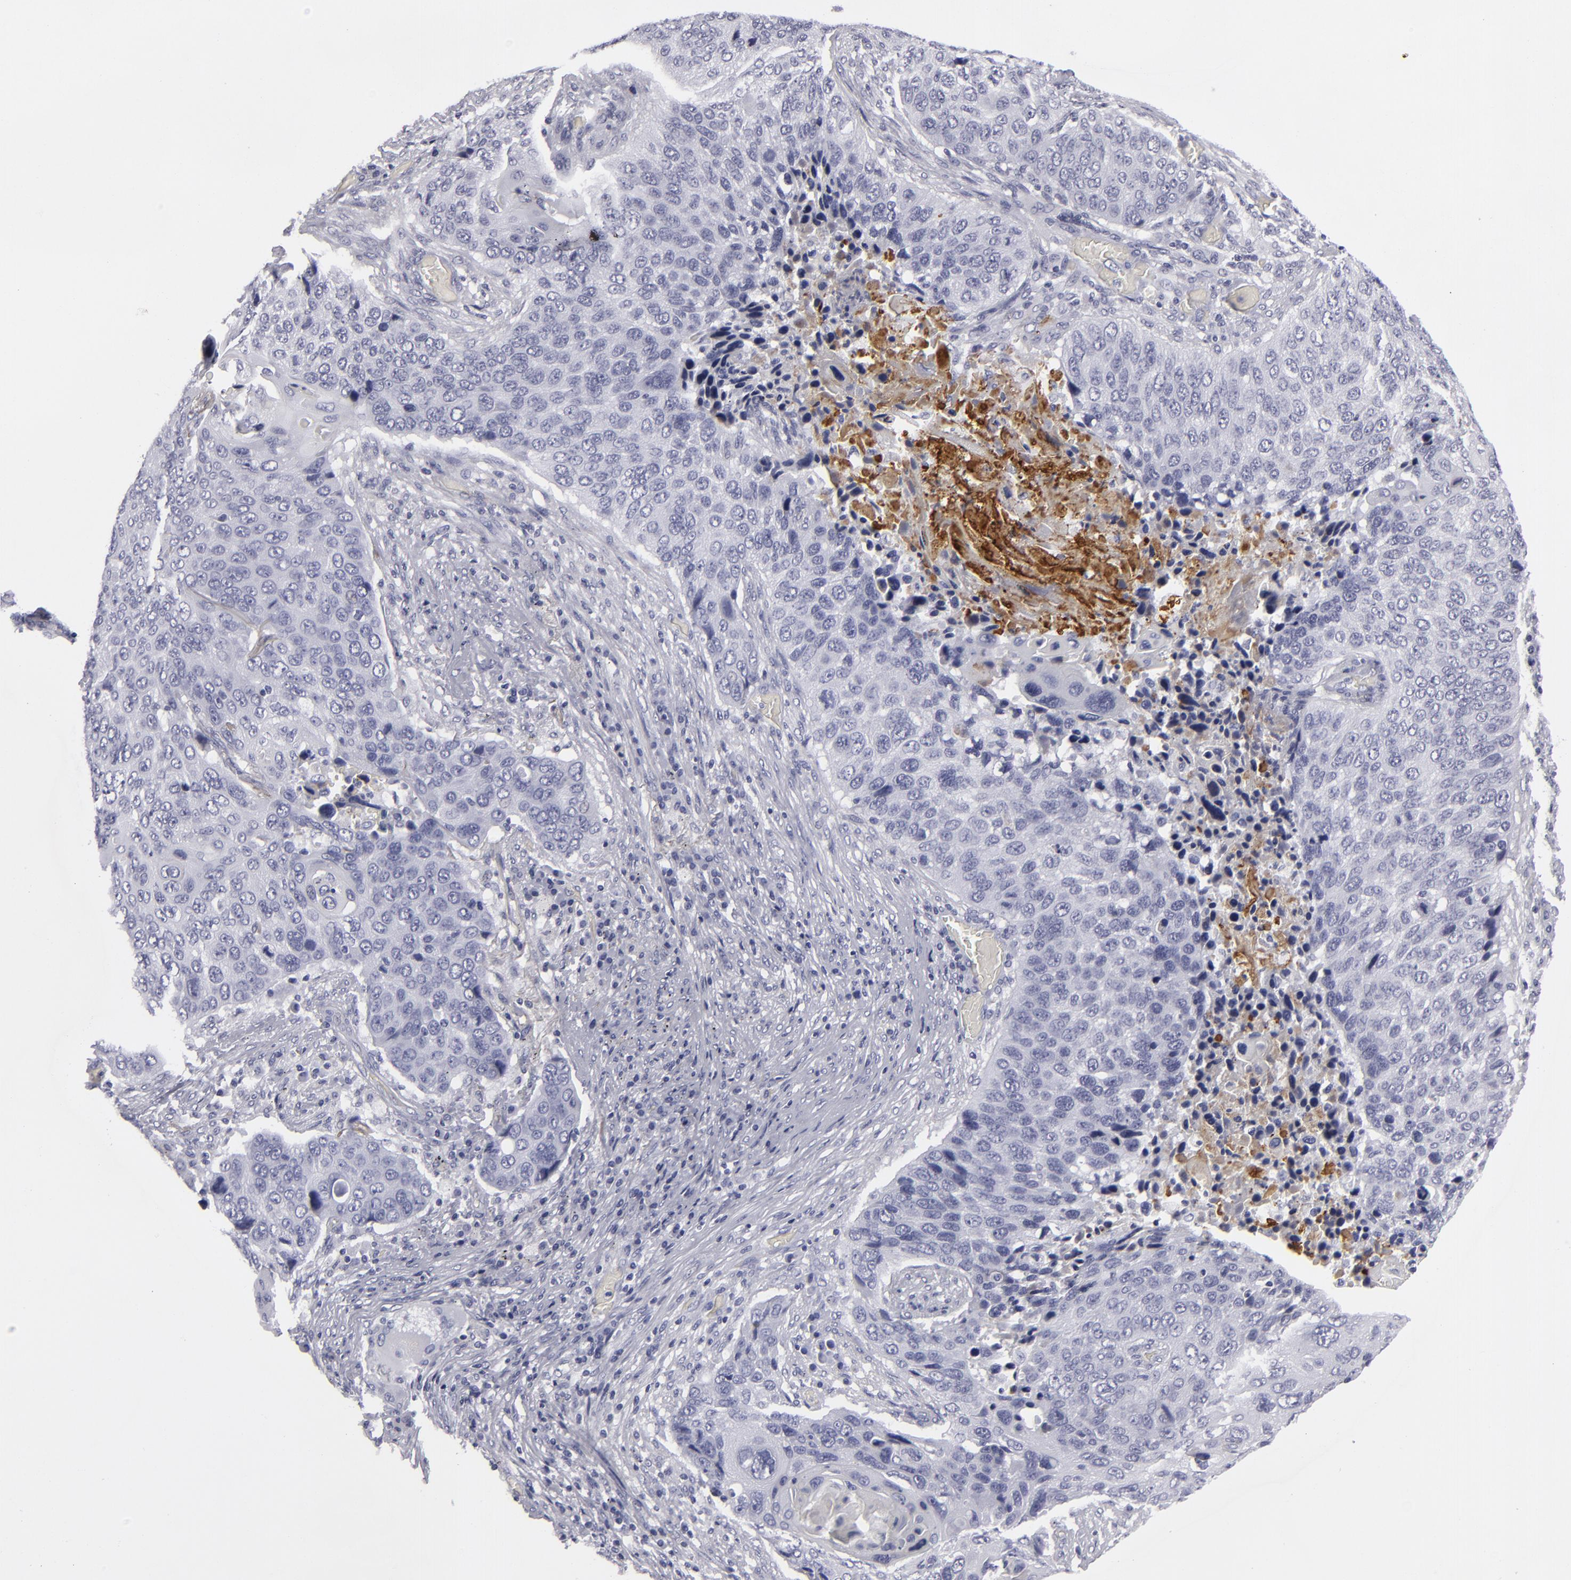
{"staining": {"intensity": "negative", "quantity": "none", "location": "none"}, "tissue": "lung cancer", "cell_type": "Tumor cells", "image_type": "cancer", "snomed": [{"axis": "morphology", "description": "Squamous cell carcinoma, NOS"}, {"axis": "topography", "description": "Lung"}], "caption": "Protein analysis of lung cancer (squamous cell carcinoma) reveals no significant positivity in tumor cells. (Stains: DAB (3,3'-diaminobenzidine) IHC with hematoxylin counter stain, Microscopy: brightfield microscopy at high magnification).", "gene": "C9", "patient": {"sex": "male", "age": 68}}